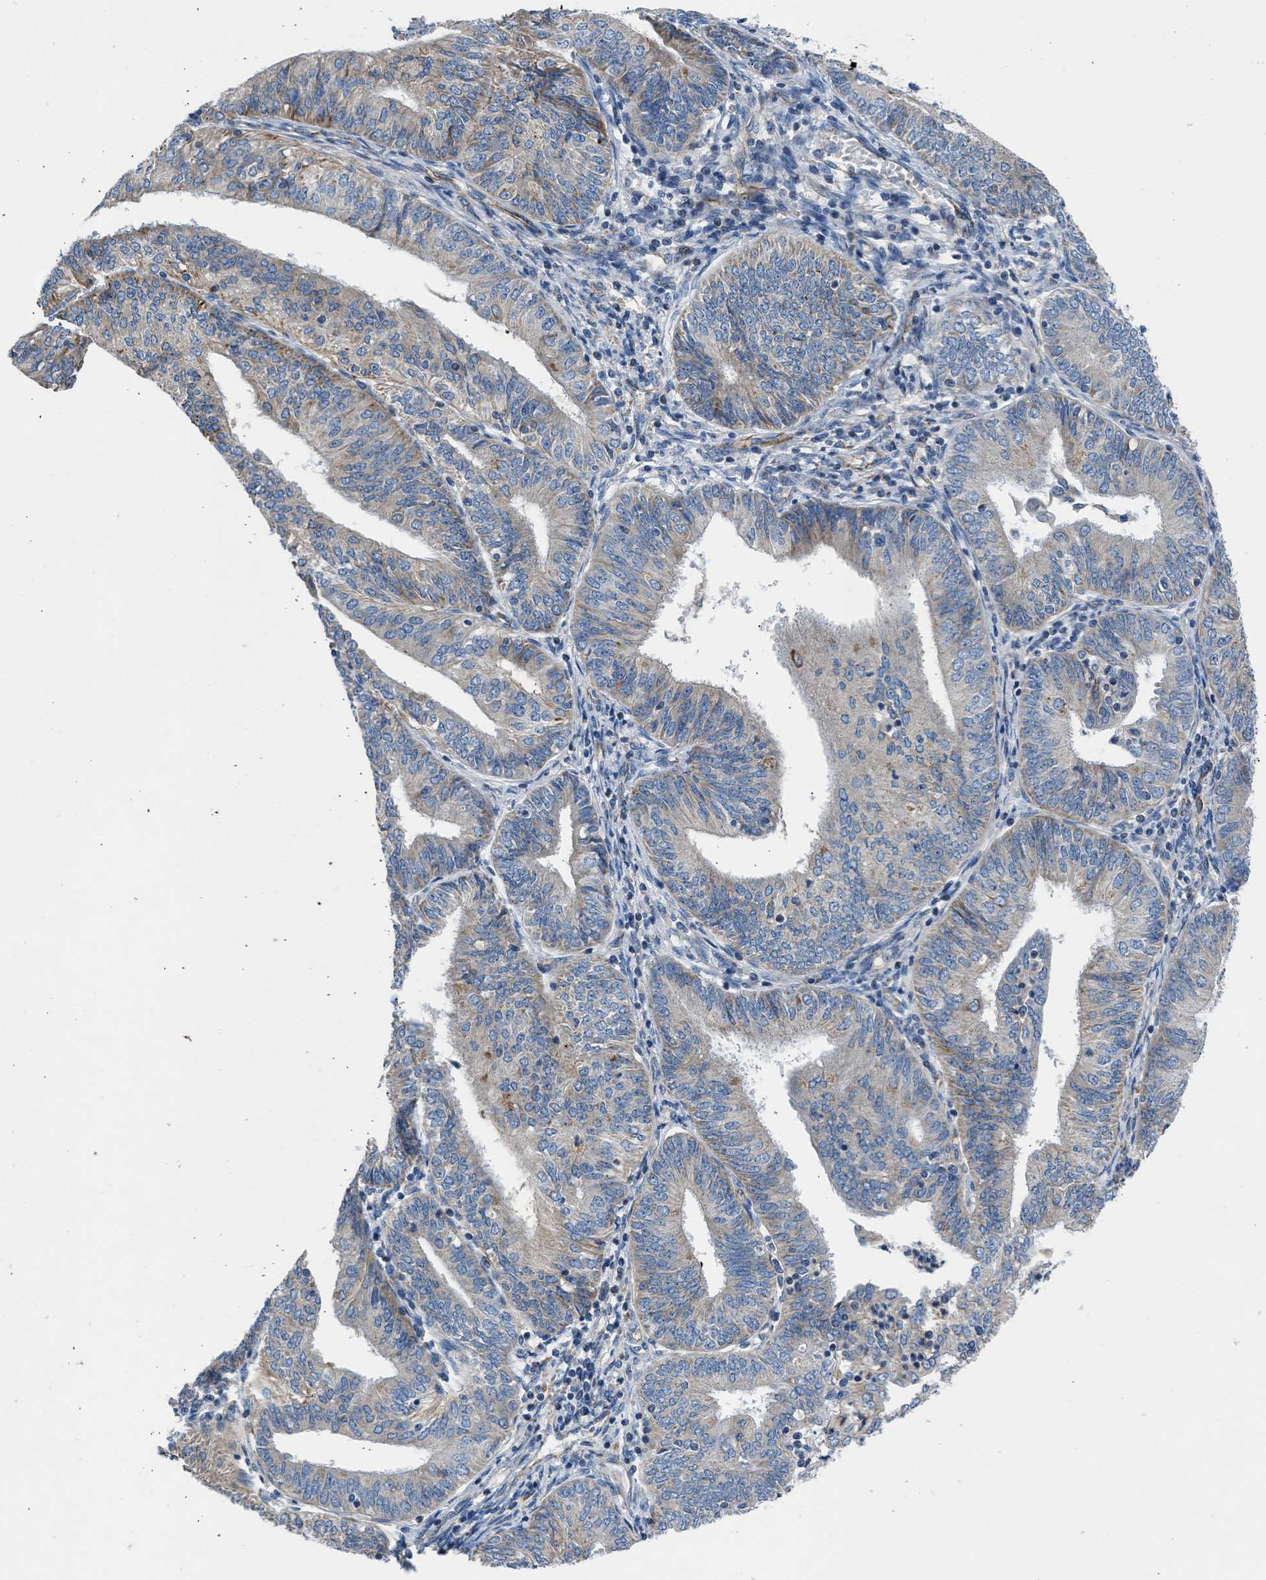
{"staining": {"intensity": "moderate", "quantity": "<25%", "location": "cytoplasmic/membranous"}, "tissue": "endometrial cancer", "cell_type": "Tumor cells", "image_type": "cancer", "snomed": [{"axis": "morphology", "description": "Adenocarcinoma, NOS"}, {"axis": "topography", "description": "Endometrium"}], "caption": "Endometrial adenocarcinoma stained for a protein (brown) displays moderate cytoplasmic/membranous positive staining in approximately <25% of tumor cells.", "gene": "ULK4", "patient": {"sex": "female", "age": 58}}